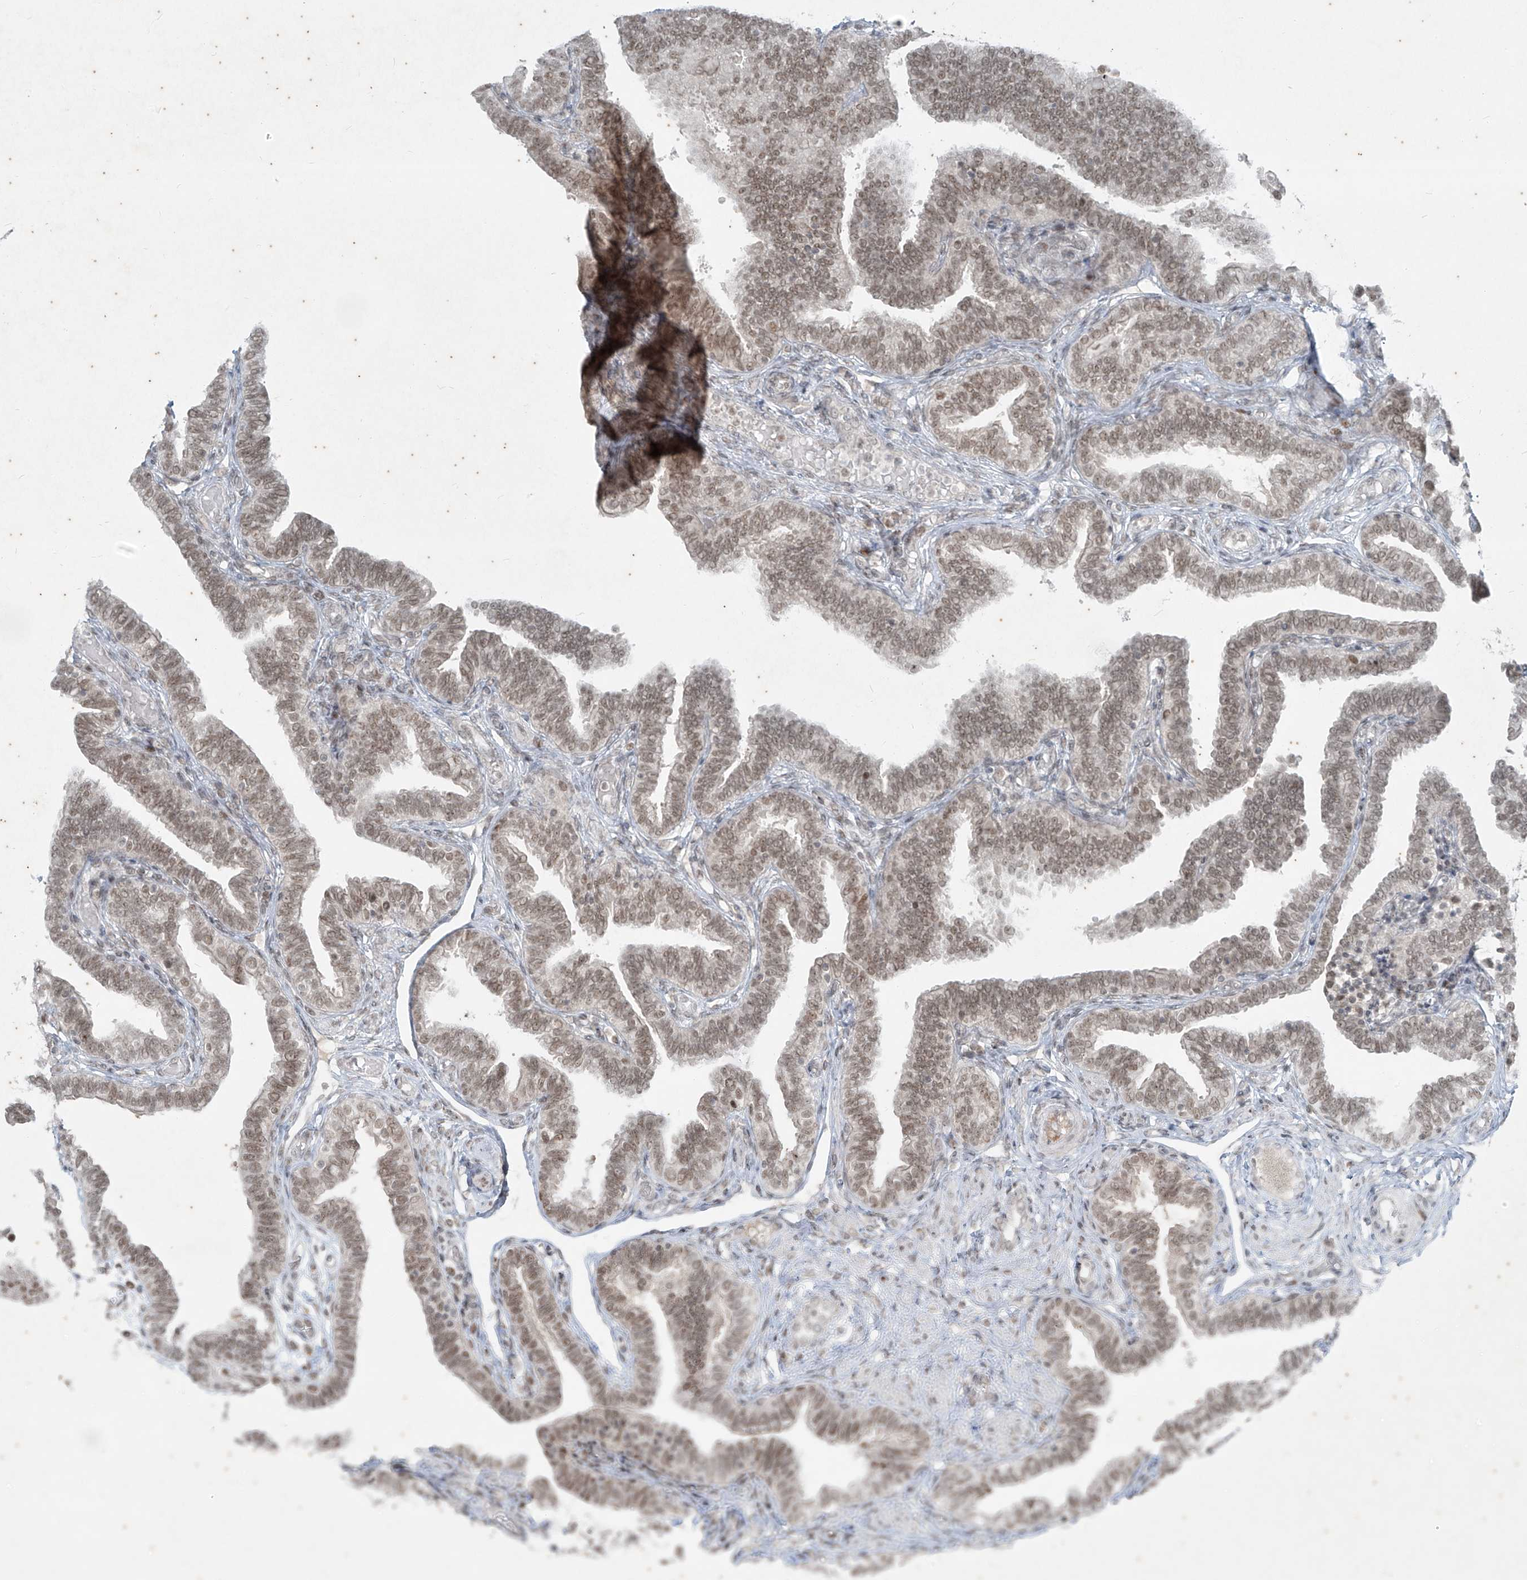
{"staining": {"intensity": "moderate", "quantity": ">75%", "location": "nuclear"}, "tissue": "fallopian tube", "cell_type": "Glandular cells", "image_type": "normal", "snomed": [{"axis": "morphology", "description": "Normal tissue, NOS"}, {"axis": "topography", "description": "Fallopian tube"}], "caption": "A photomicrograph of fallopian tube stained for a protein exhibits moderate nuclear brown staining in glandular cells. The staining was performed using DAB to visualize the protein expression in brown, while the nuclei were stained in blue with hematoxylin (Magnification: 20x).", "gene": "ZNF354B", "patient": {"sex": "female", "age": 39}}